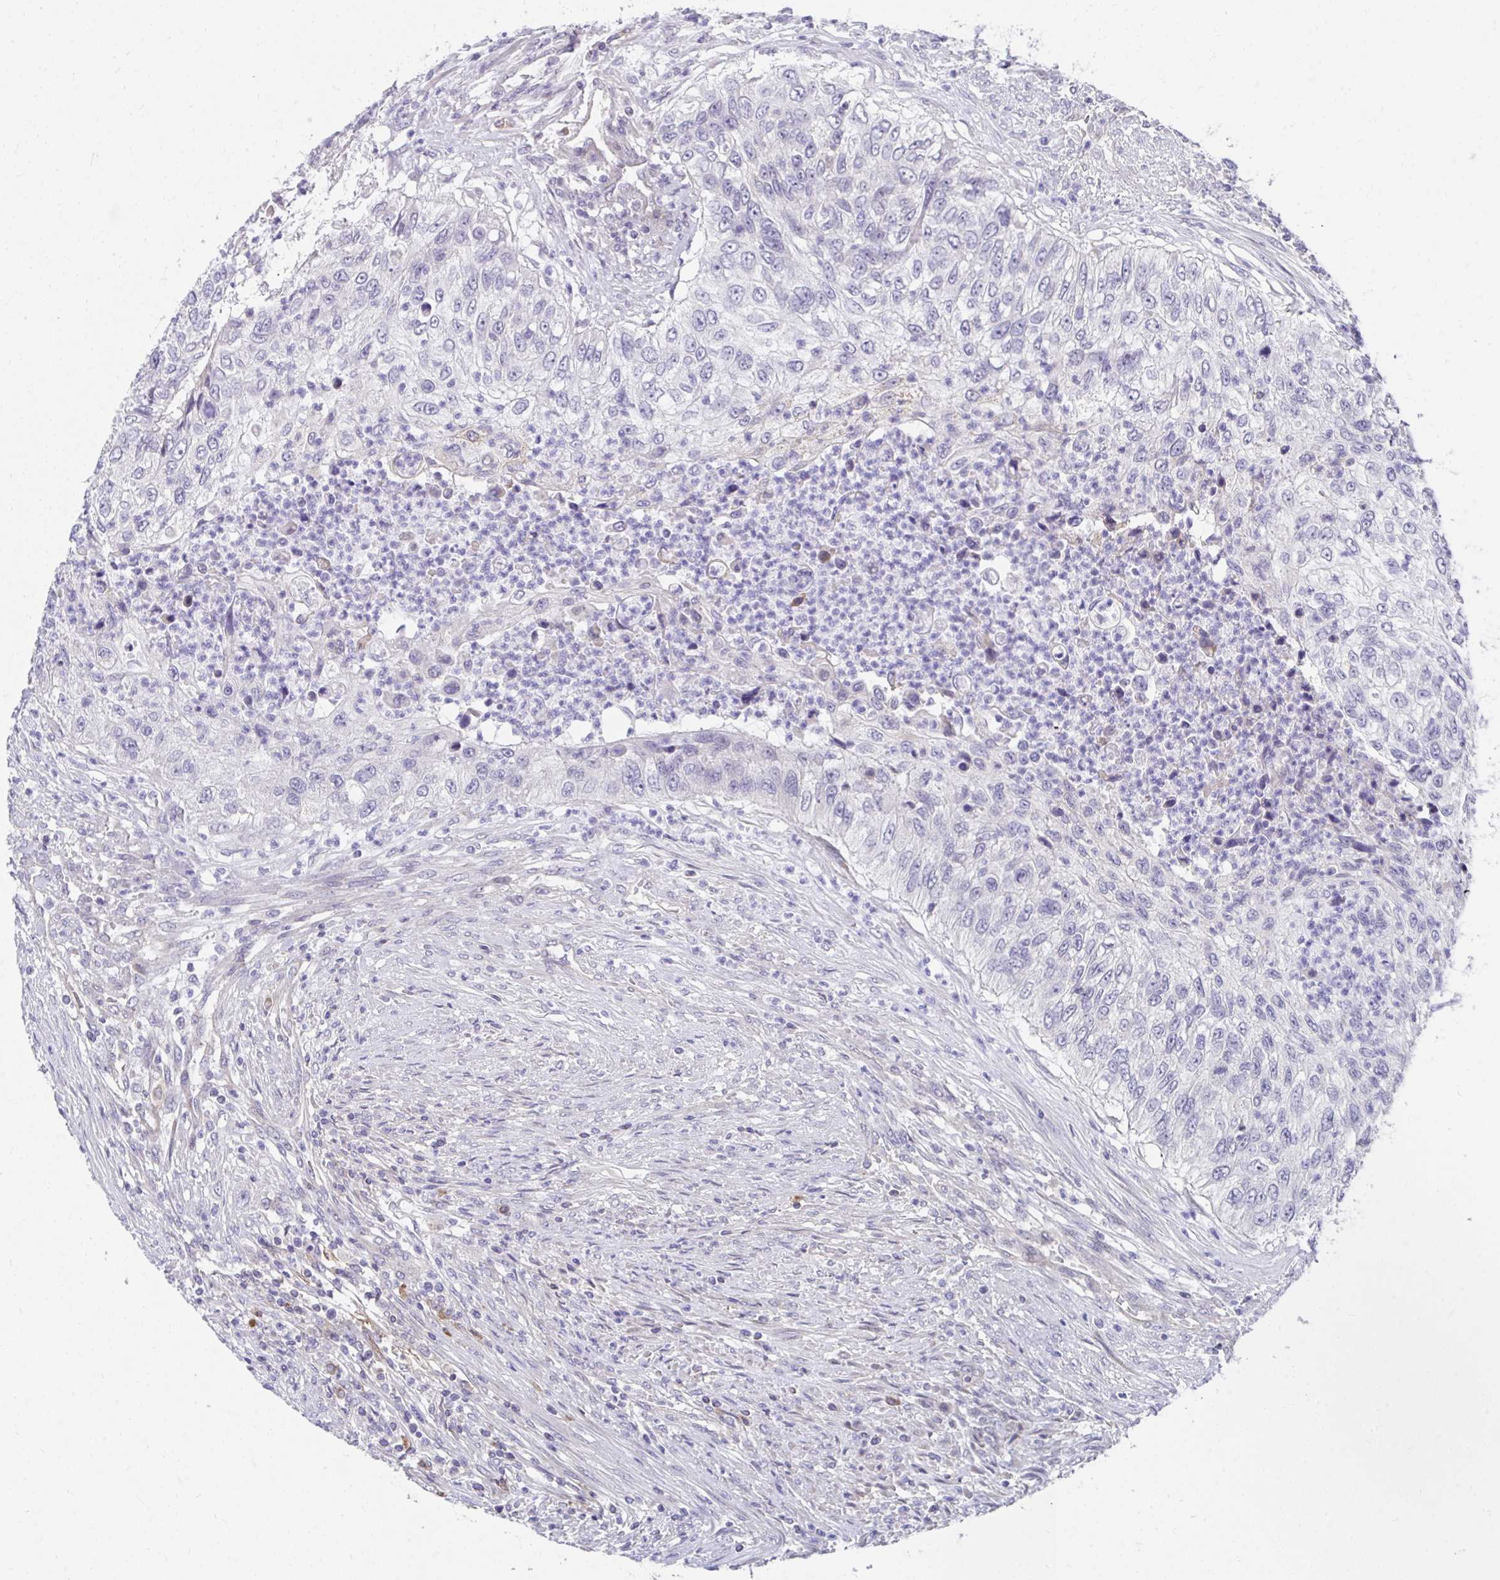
{"staining": {"intensity": "negative", "quantity": "none", "location": "none"}, "tissue": "urothelial cancer", "cell_type": "Tumor cells", "image_type": "cancer", "snomed": [{"axis": "morphology", "description": "Urothelial carcinoma, High grade"}, {"axis": "topography", "description": "Urinary bladder"}], "caption": "An image of human high-grade urothelial carcinoma is negative for staining in tumor cells.", "gene": "SLAMF7", "patient": {"sex": "female", "age": 60}}